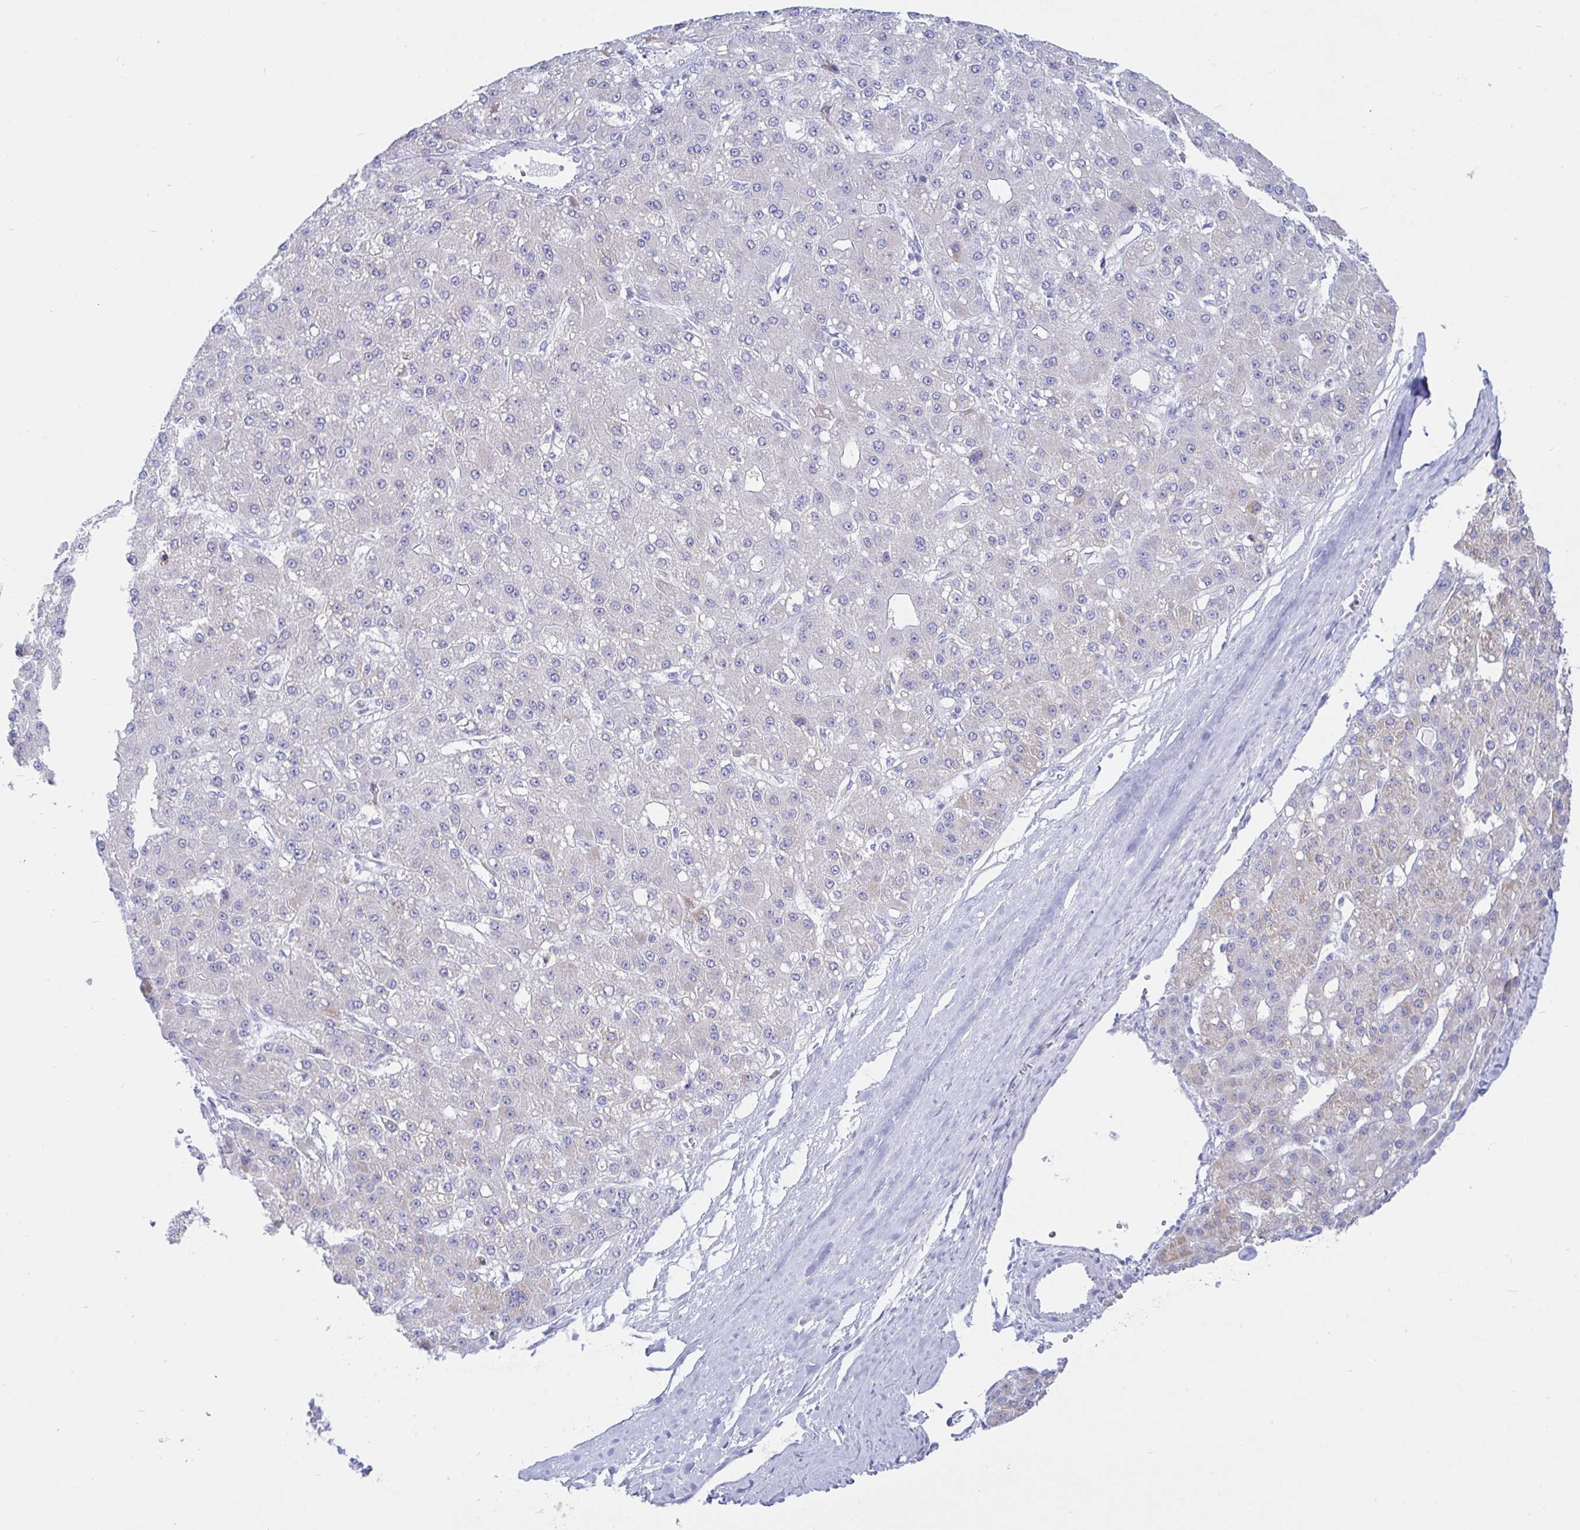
{"staining": {"intensity": "negative", "quantity": "none", "location": "none"}, "tissue": "liver cancer", "cell_type": "Tumor cells", "image_type": "cancer", "snomed": [{"axis": "morphology", "description": "Carcinoma, Hepatocellular, NOS"}, {"axis": "topography", "description": "Liver"}], "caption": "Tumor cells are negative for protein expression in human liver cancer (hepatocellular carcinoma).", "gene": "KCNH6", "patient": {"sex": "male", "age": 67}}